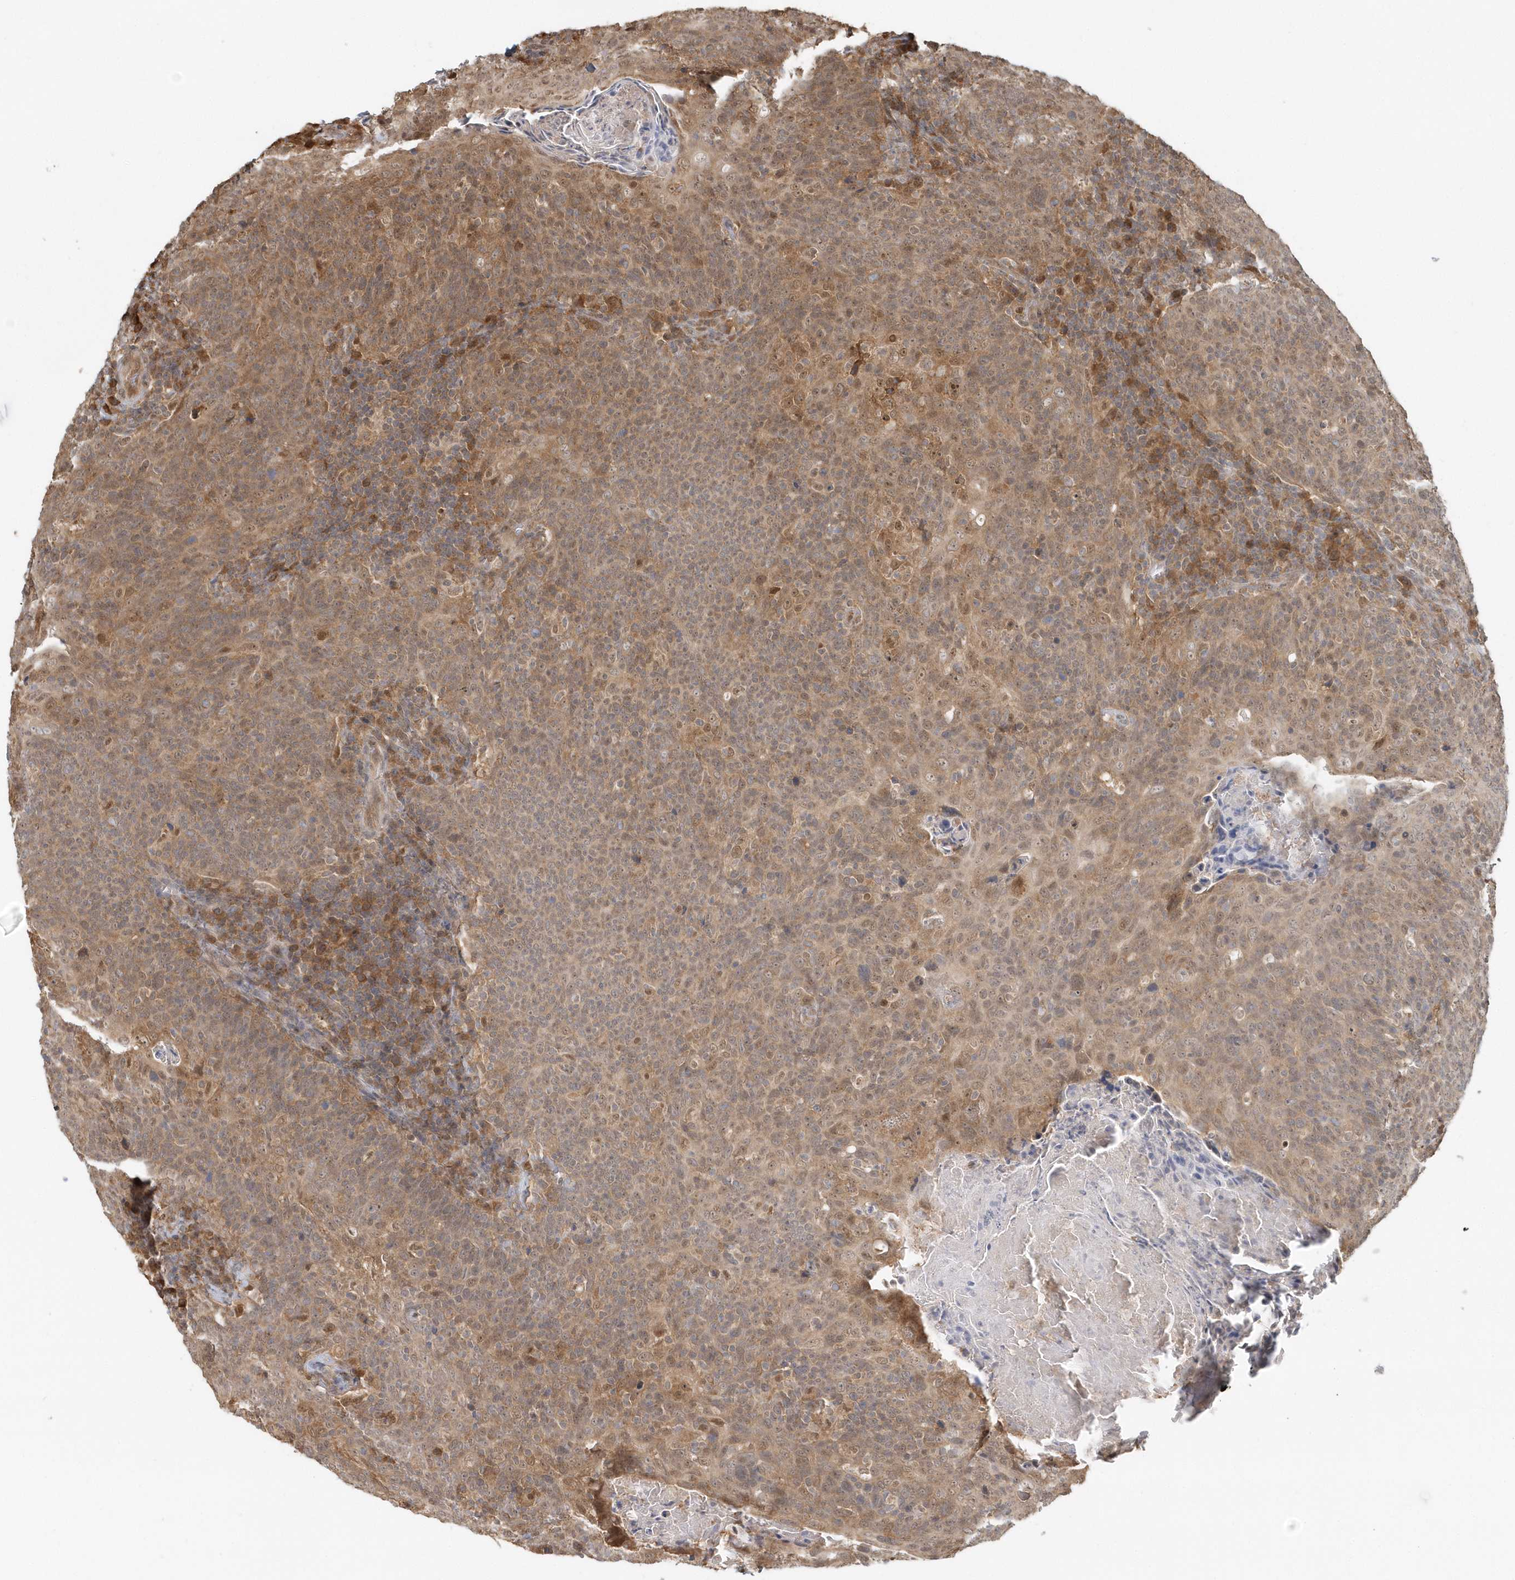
{"staining": {"intensity": "moderate", "quantity": ">75%", "location": "cytoplasmic/membranous,nuclear"}, "tissue": "head and neck cancer", "cell_type": "Tumor cells", "image_type": "cancer", "snomed": [{"axis": "morphology", "description": "Squamous cell carcinoma, NOS"}, {"axis": "morphology", "description": "Squamous cell carcinoma, metastatic, NOS"}, {"axis": "topography", "description": "Lymph node"}, {"axis": "topography", "description": "Head-Neck"}], "caption": "There is medium levels of moderate cytoplasmic/membranous and nuclear staining in tumor cells of head and neck squamous cell carcinoma, as demonstrated by immunohistochemical staining (brown color).", "gene": "PSMD6", "patient": {"sex": "male", "age": 62}}